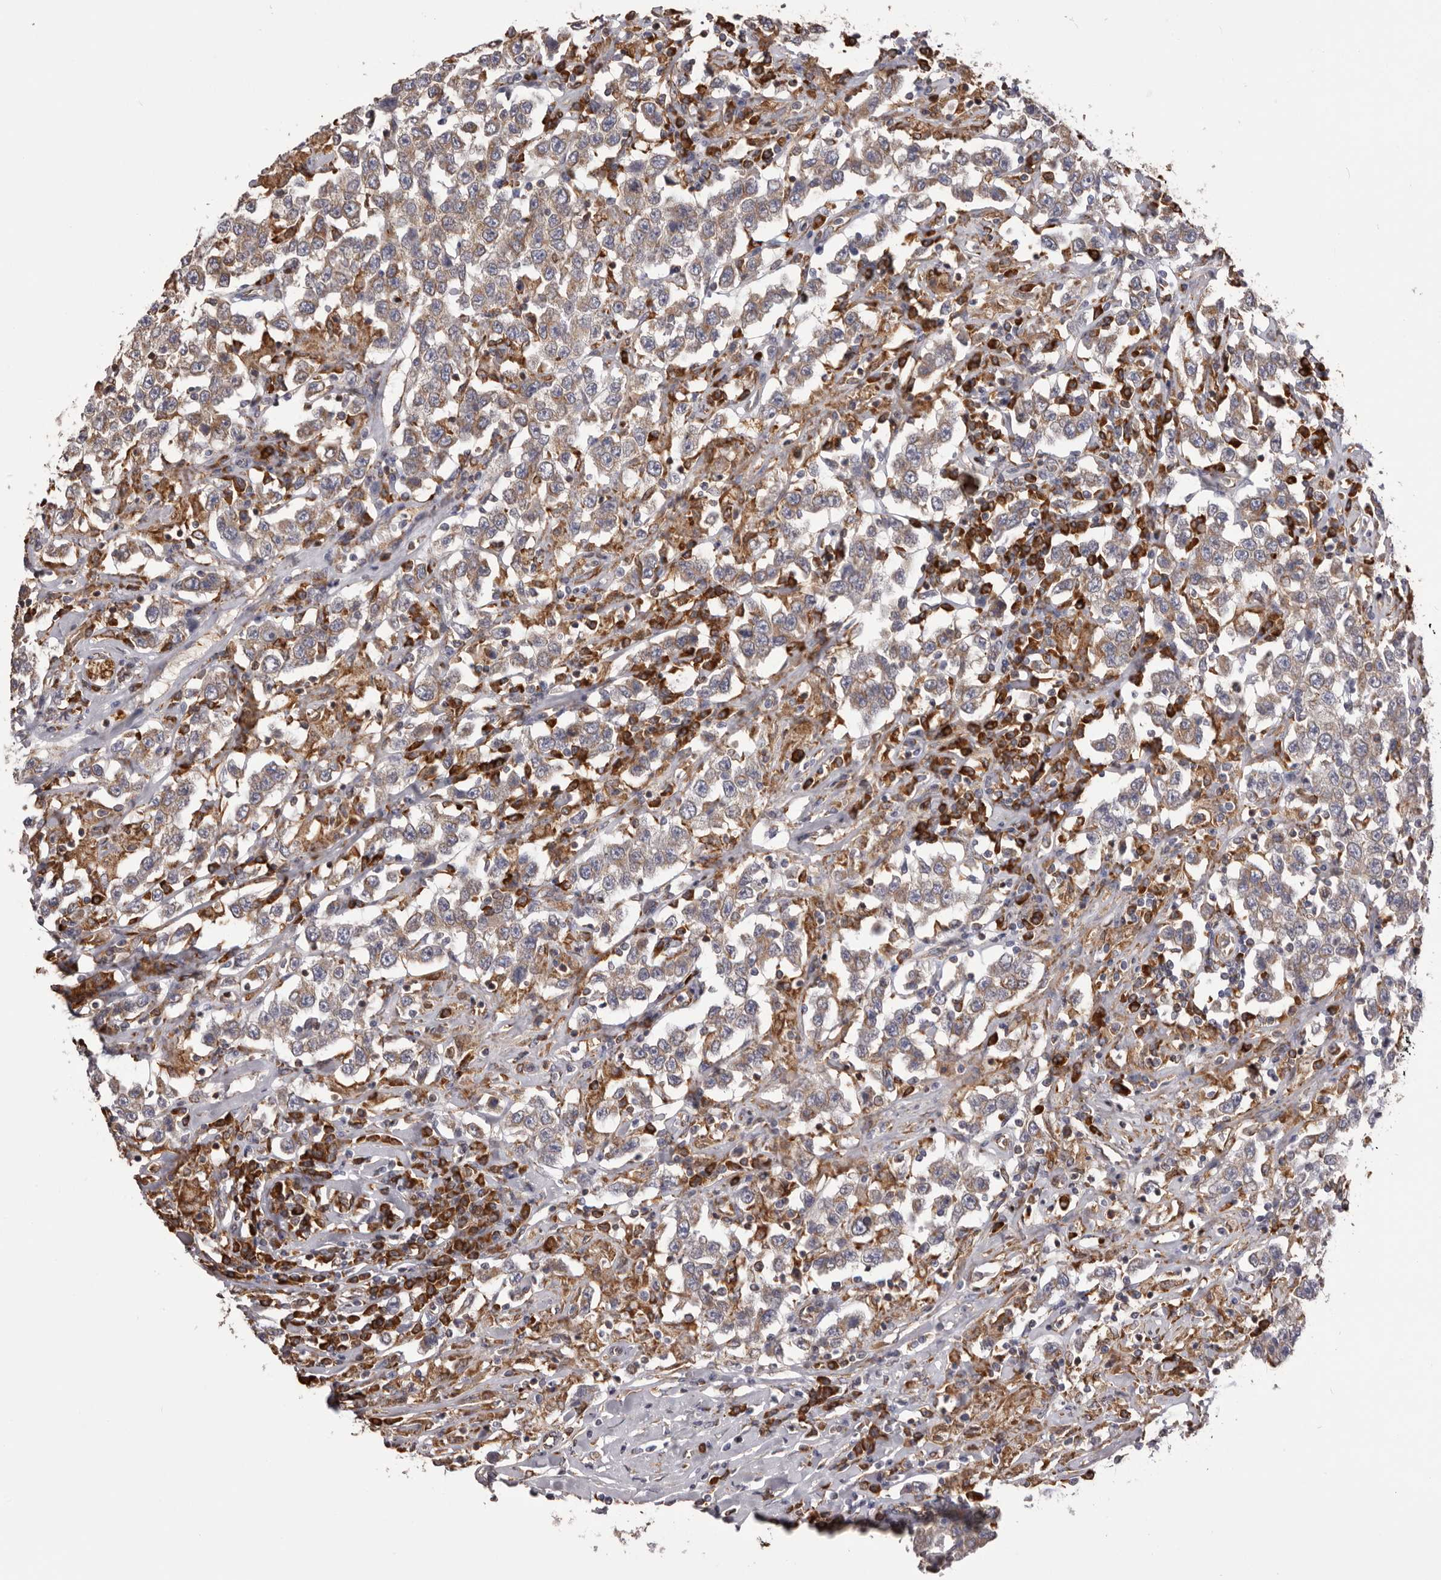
{"staining": {"intensity": "weak", "quantity": ">75%", "location": "cytoplasmic/membranous"}, "tissue": "testis cancer", "cell_type": "Tumor cells", "image_type": "cancer", "snomed": [{"axis": "morphology", "description": "Seminoma, NOS"}, {"axis": "topography", "description": "Testis"}], "caption": "DAB immunohistochemical staining of seminoma (testis) reveals weak cytoplasmic/membranous protein positivity in about >75% of tumor cells. The staining was performed using DAB, with brown indicating positive protein expression. Nuclei are stained blue with hematoxylin.", "gene": "QRSL1", "patient": {"sex": "male", "age": 41}}